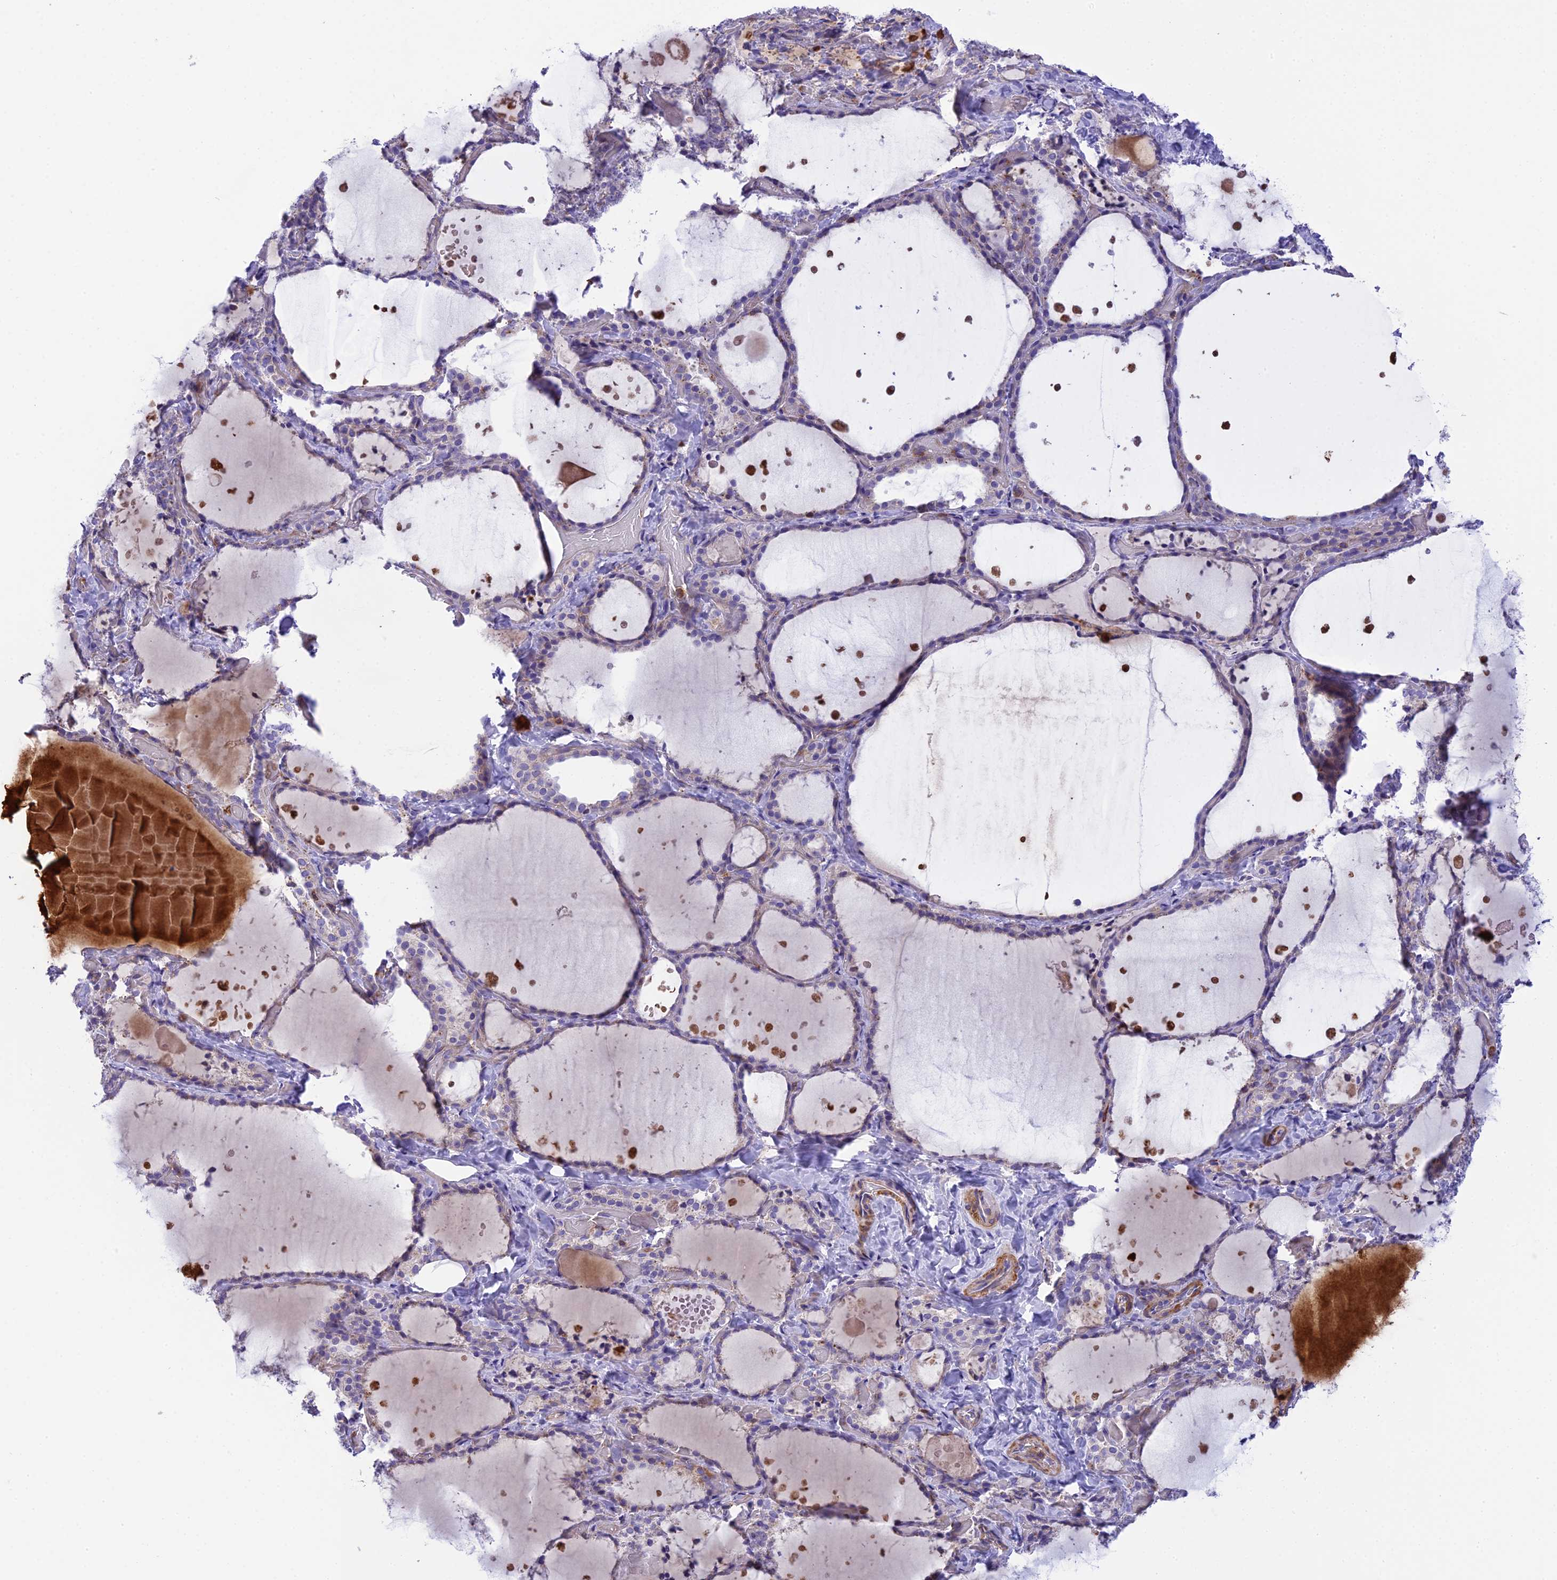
{"staining": {"intensity": "weak", "quantity": "25%-75%", "location": "cytoplasmic/membranous"}, "tissue": "thyroid gland", "cell_type": "Glandular cells", "image_type": "normal", "snomed": [{"axis": "morphology", "description": "Normal tissue, NOS"}, {"axis": "topography", "description": "Thyroid gland"}], "caption": "About 25%-75% of glandular cells in benign human thyroid gland exhibit weak cytoplasmic/membranous protein positivity as visualized by brown immunohistochemical staining.", "gene": "CORO7", "patient": {"sex": "female", "age": 44}}